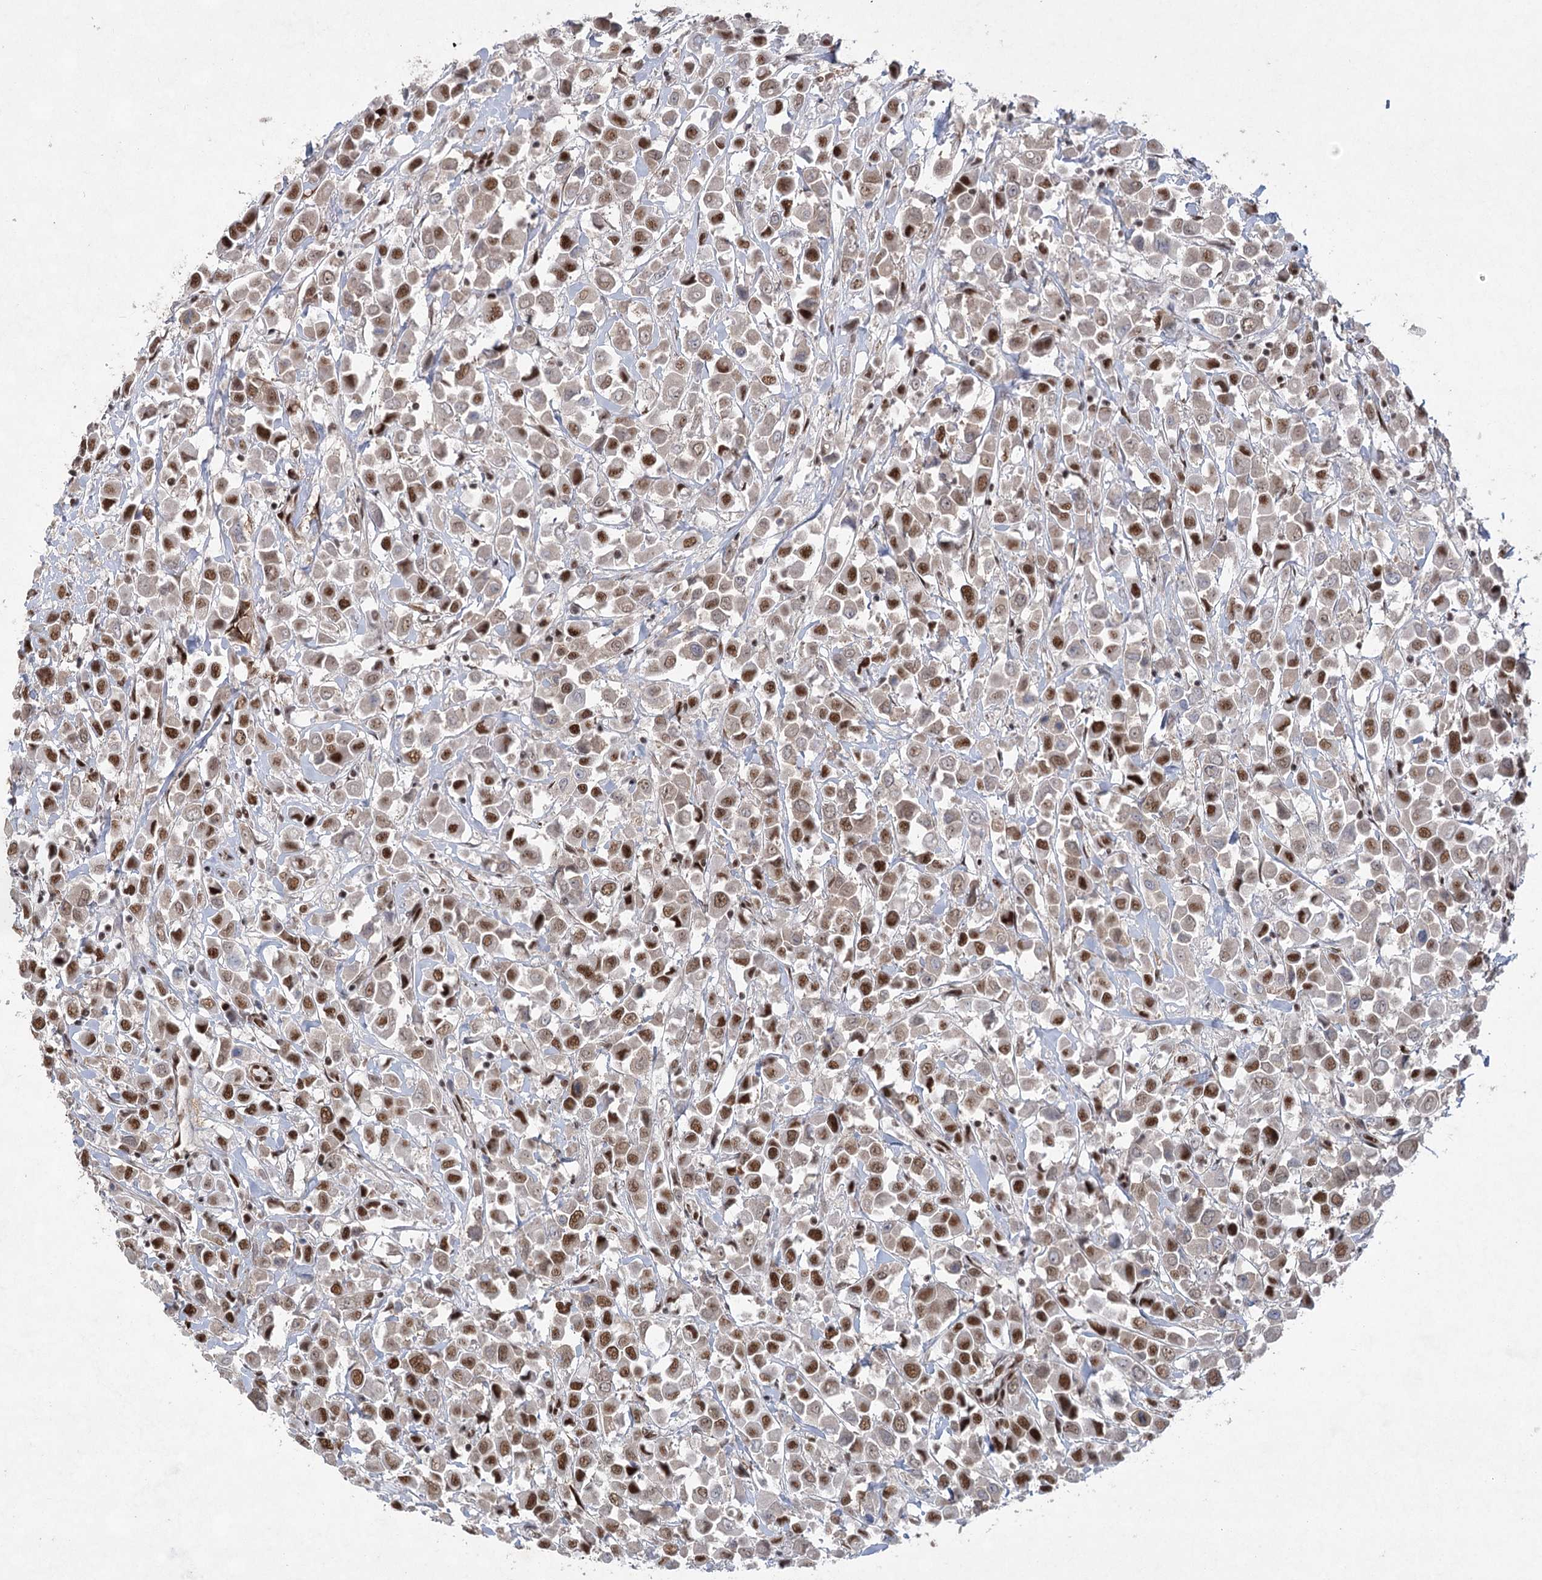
{"staining": {"intensity": "moderate", "quantity": ">75%", "location": "nuclear"}, "tissue": "breast cancer", "cell_type": "Tumor cells", "image_type": "cancer", "snomed": [{"axis": "morphology", "description": "Duct carcinoma"}, {"axis": "topography", "description": "Breast"}], "caption": "Breast cancer tissue displays moderate nuclear positivity in about >75% of tumor cells, visualized by immunohistochemistry. The staining was performed using DAB to visualize the protein expression in brown, while the nuclei were stained in blue with hematoxylin (Magnification: 20x).", "gene": "ZCCHC8", "patient": {"sex": "female", "age": 61}}